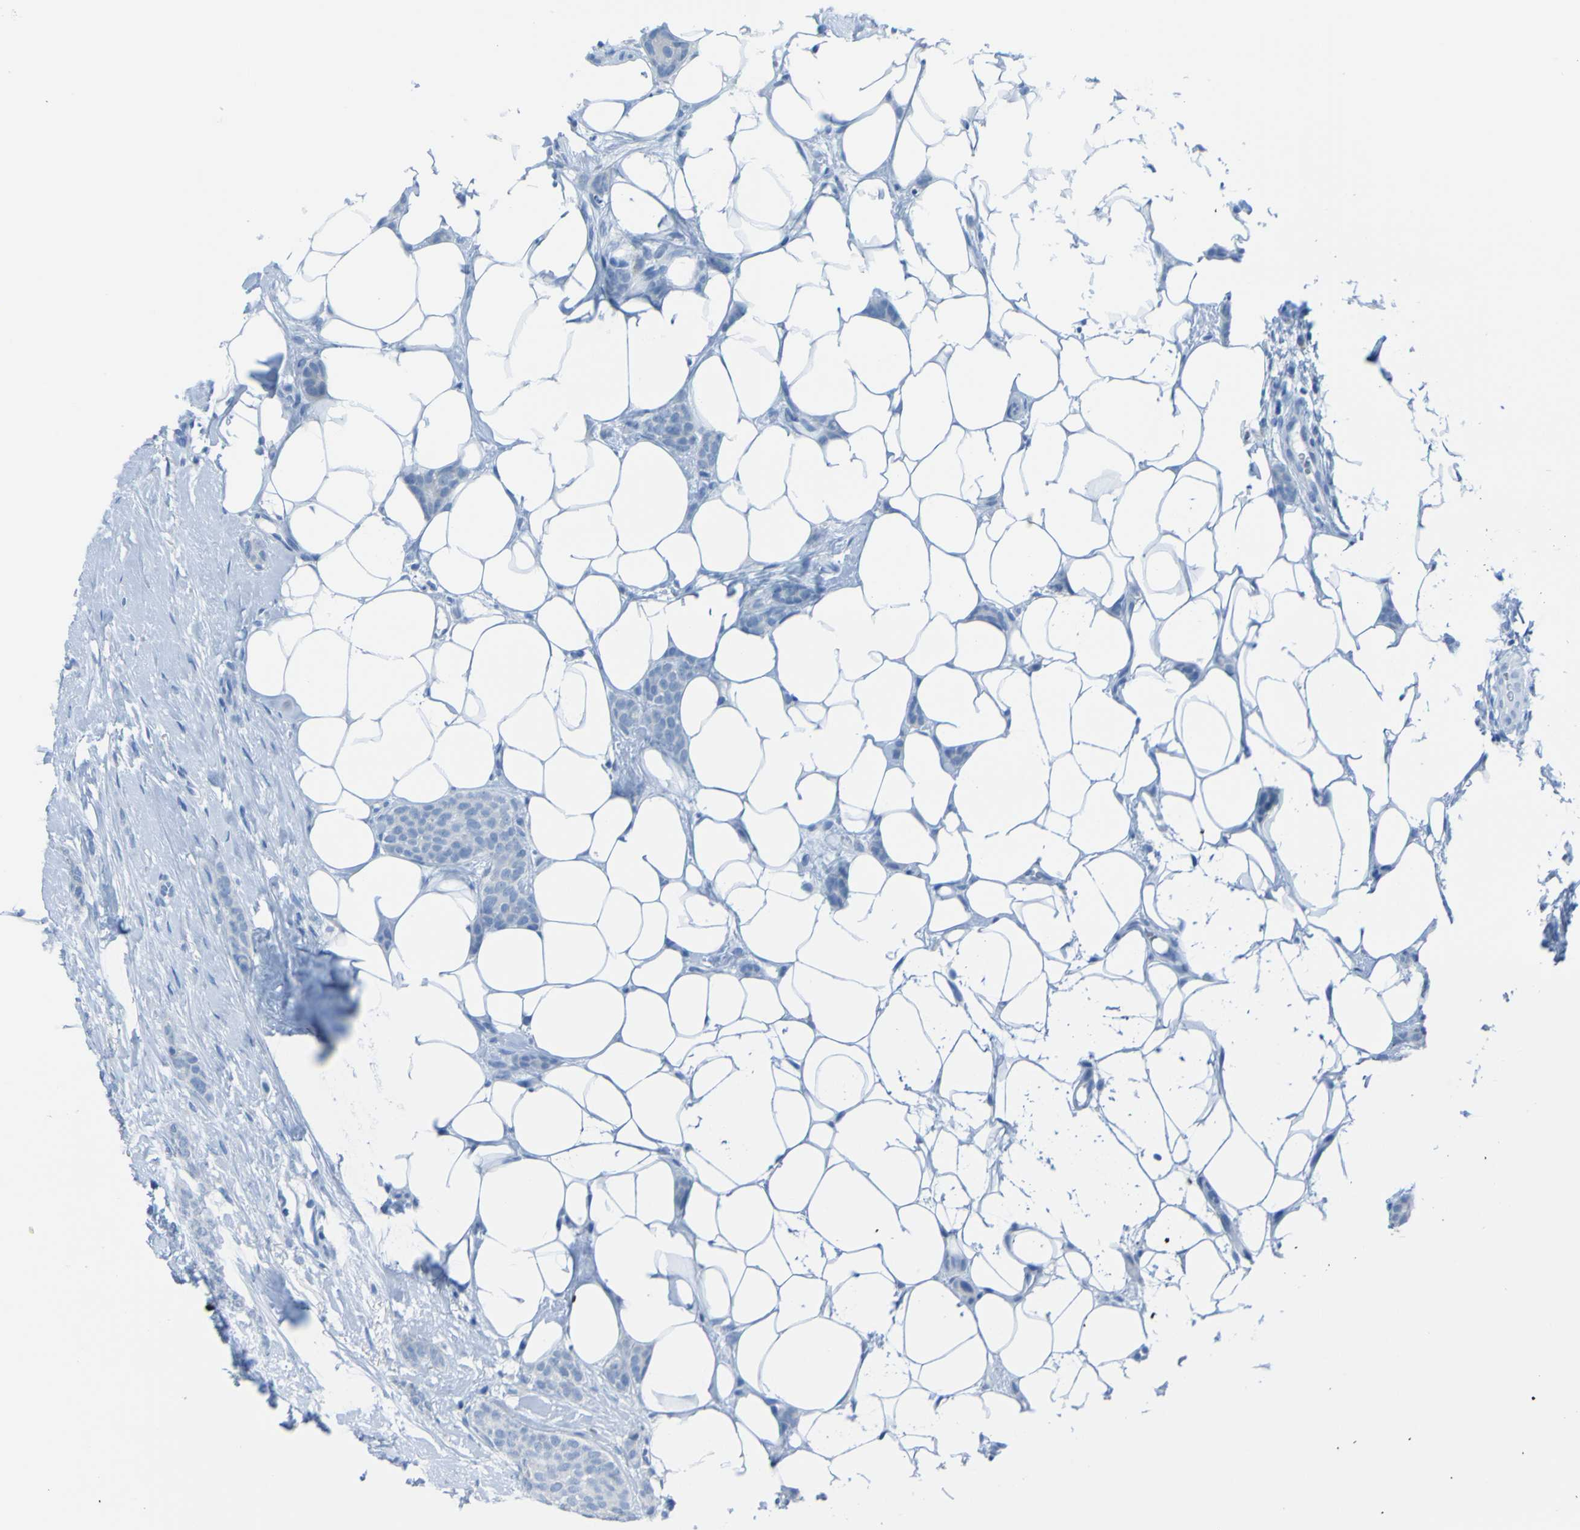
{"staining": {"intensity": "negative", "quantity": "none", "location": "none"}, "tissue": "breast cancer", "cell_type": "Tumor cells", "image_type": "cancer", "snomed": [{"axis": "morphology", "description": "Lobular carcinoma"}, {"axis": "topography", "description": "Skin"}, {"axis": "topography", "description": "Breast"}], "caption": "Histopathology image shows no significant protein staining in tumor cells of lobular carcinoma (breast).", "gene": "ACMSD", "patient": {"sex": "female", "age": 46}}